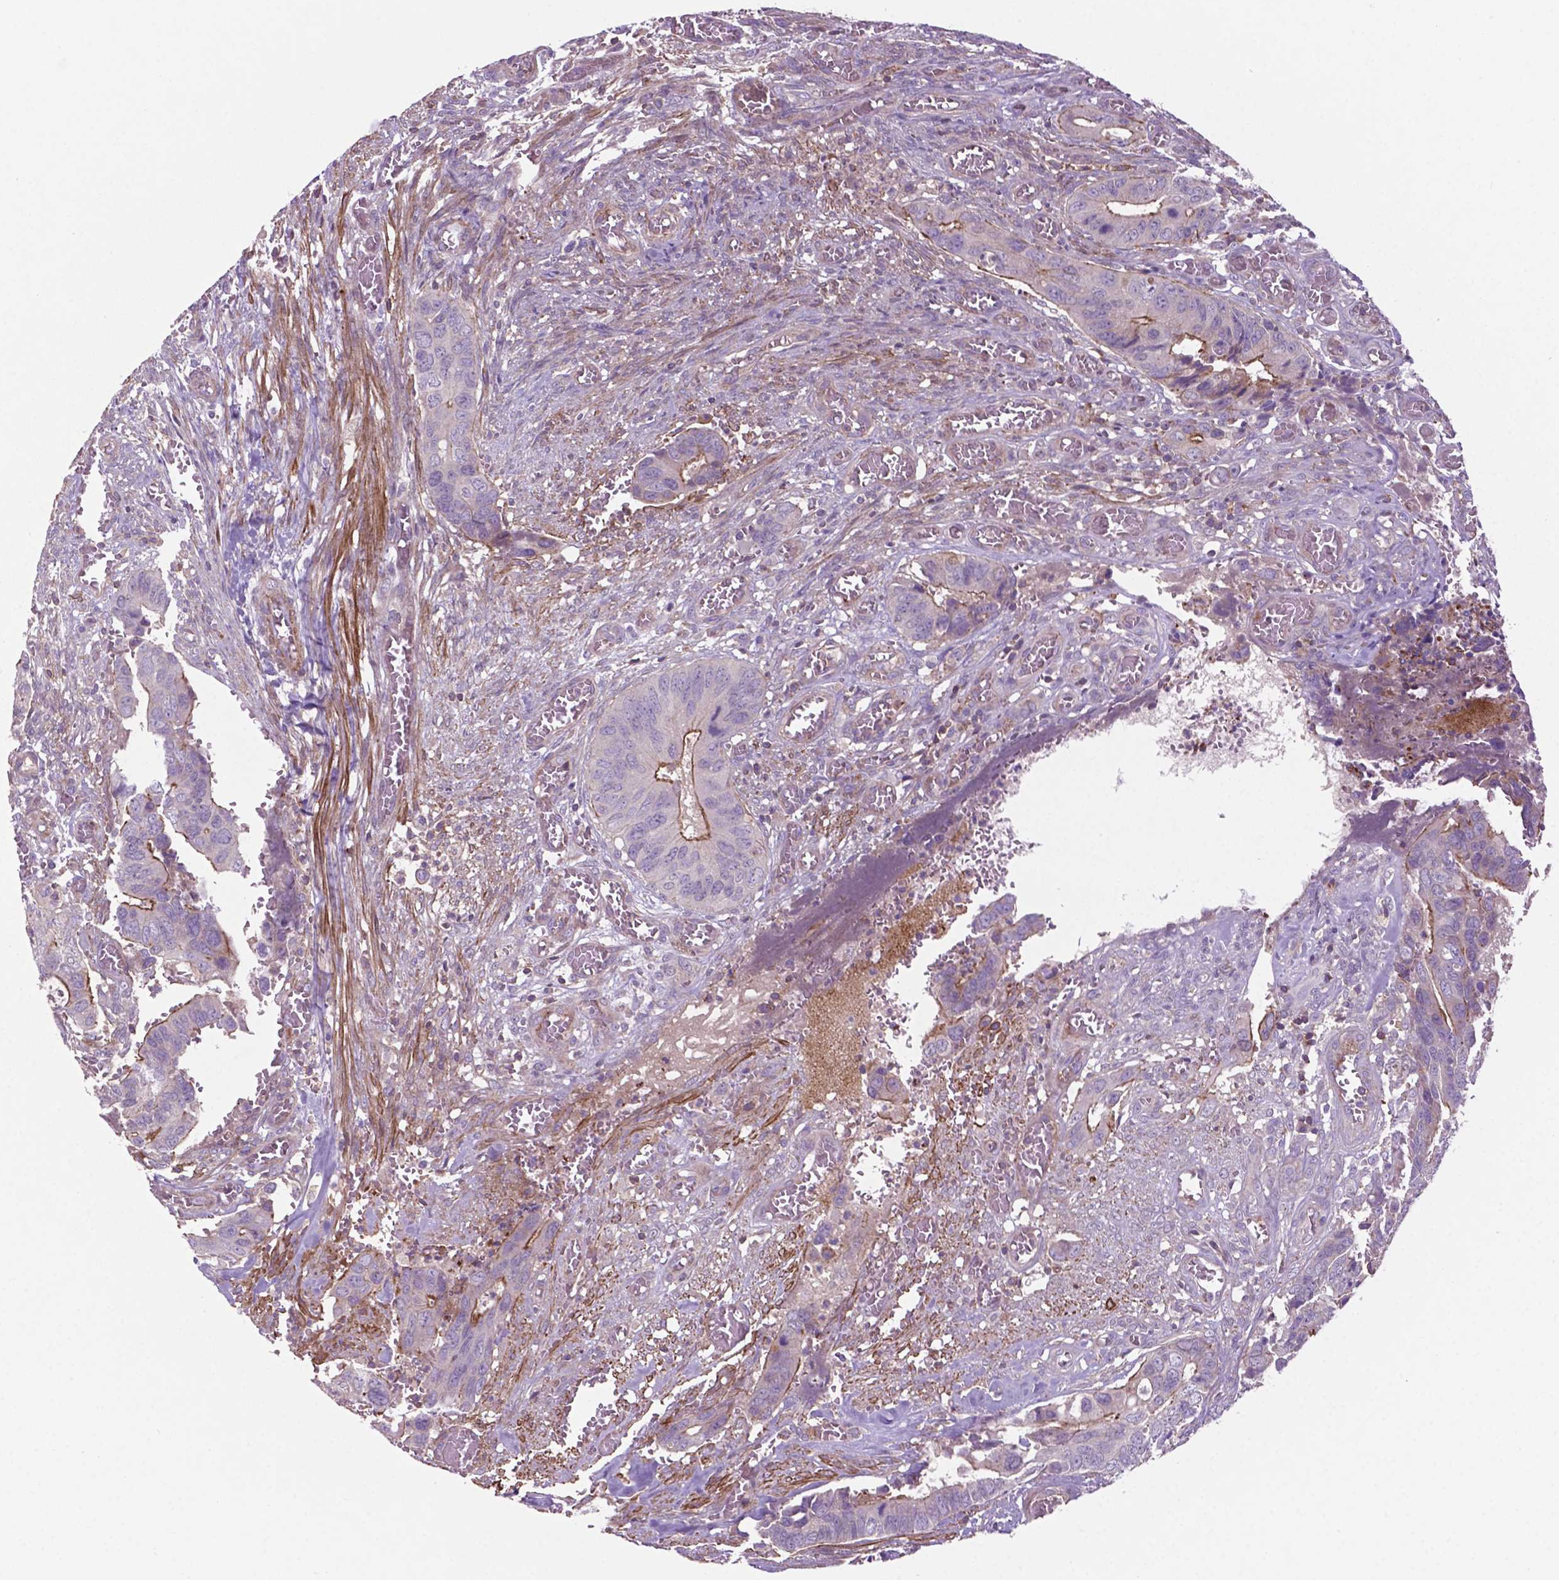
{"staining": {"intensity": "moderate", "quantity": "<25%", "location": "cytoplasmic/membranous"}, "tissue": "colorectal cancer", "cell_type": "Tumor cells", "image_type": "cancer", "snomed": [{"axis": "morphology", "description": "Adenocarcinoma, NOS"}, {"axis": "topography", "description": "Colon"}], "caption": "Tumor cells show low levels of moderate cytoplasmic/membranous expression in about <25% of cells in colorectal cancer. (IHC, brightfield microscopy, high magnification).", "gene": "BMP4", "patient": {"sex": "male", "age": 49}}